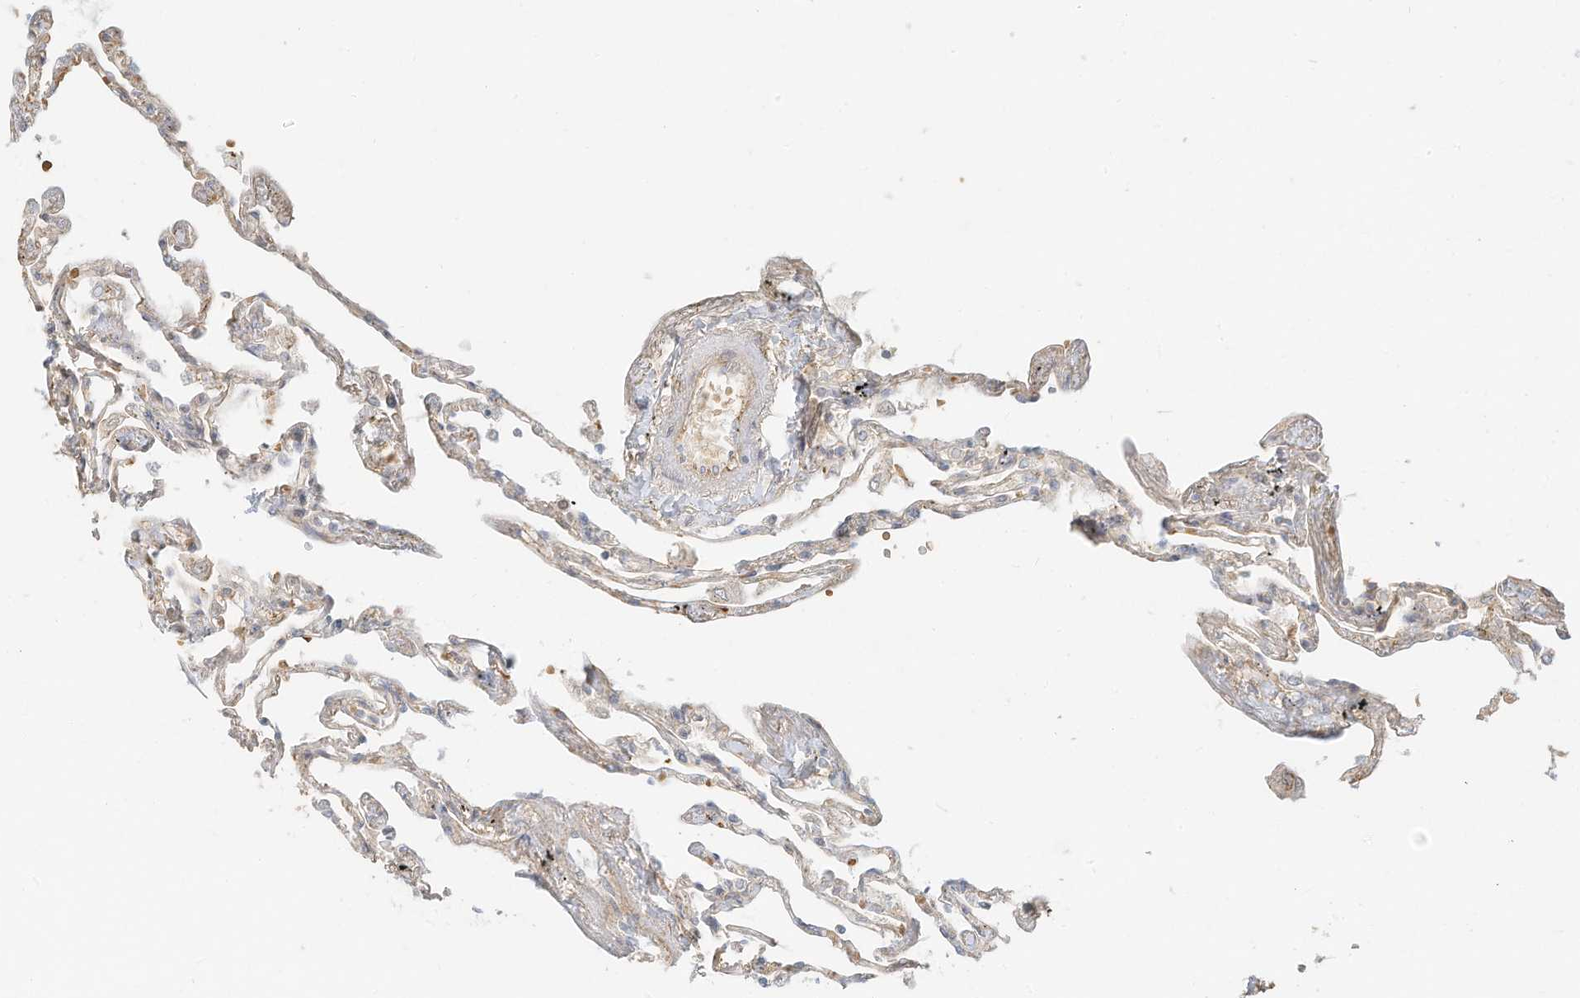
{"staining": {"intensity": "weak", "quantity": "<25%", "location": "cytoplasmic/membranous"}, "tissue": "lung", "cell_type": "Alveolar cells", "image_type": "normal", "snomed": [{"axis": "morphology", "description": "Normal tissue, NOS"}, {"axis": "topography", "description": "Lung"}], "caption": "A high-resolution image shows immunohistochemistry (IHC) staining of normal lung, which reveals no significant positivity in alveolar cells. (DAB immunohistochemistry (IHC) with hematoxylin counter stain).", "gene": "OFD1", "patient": {"sex": "female", "age": 67}}